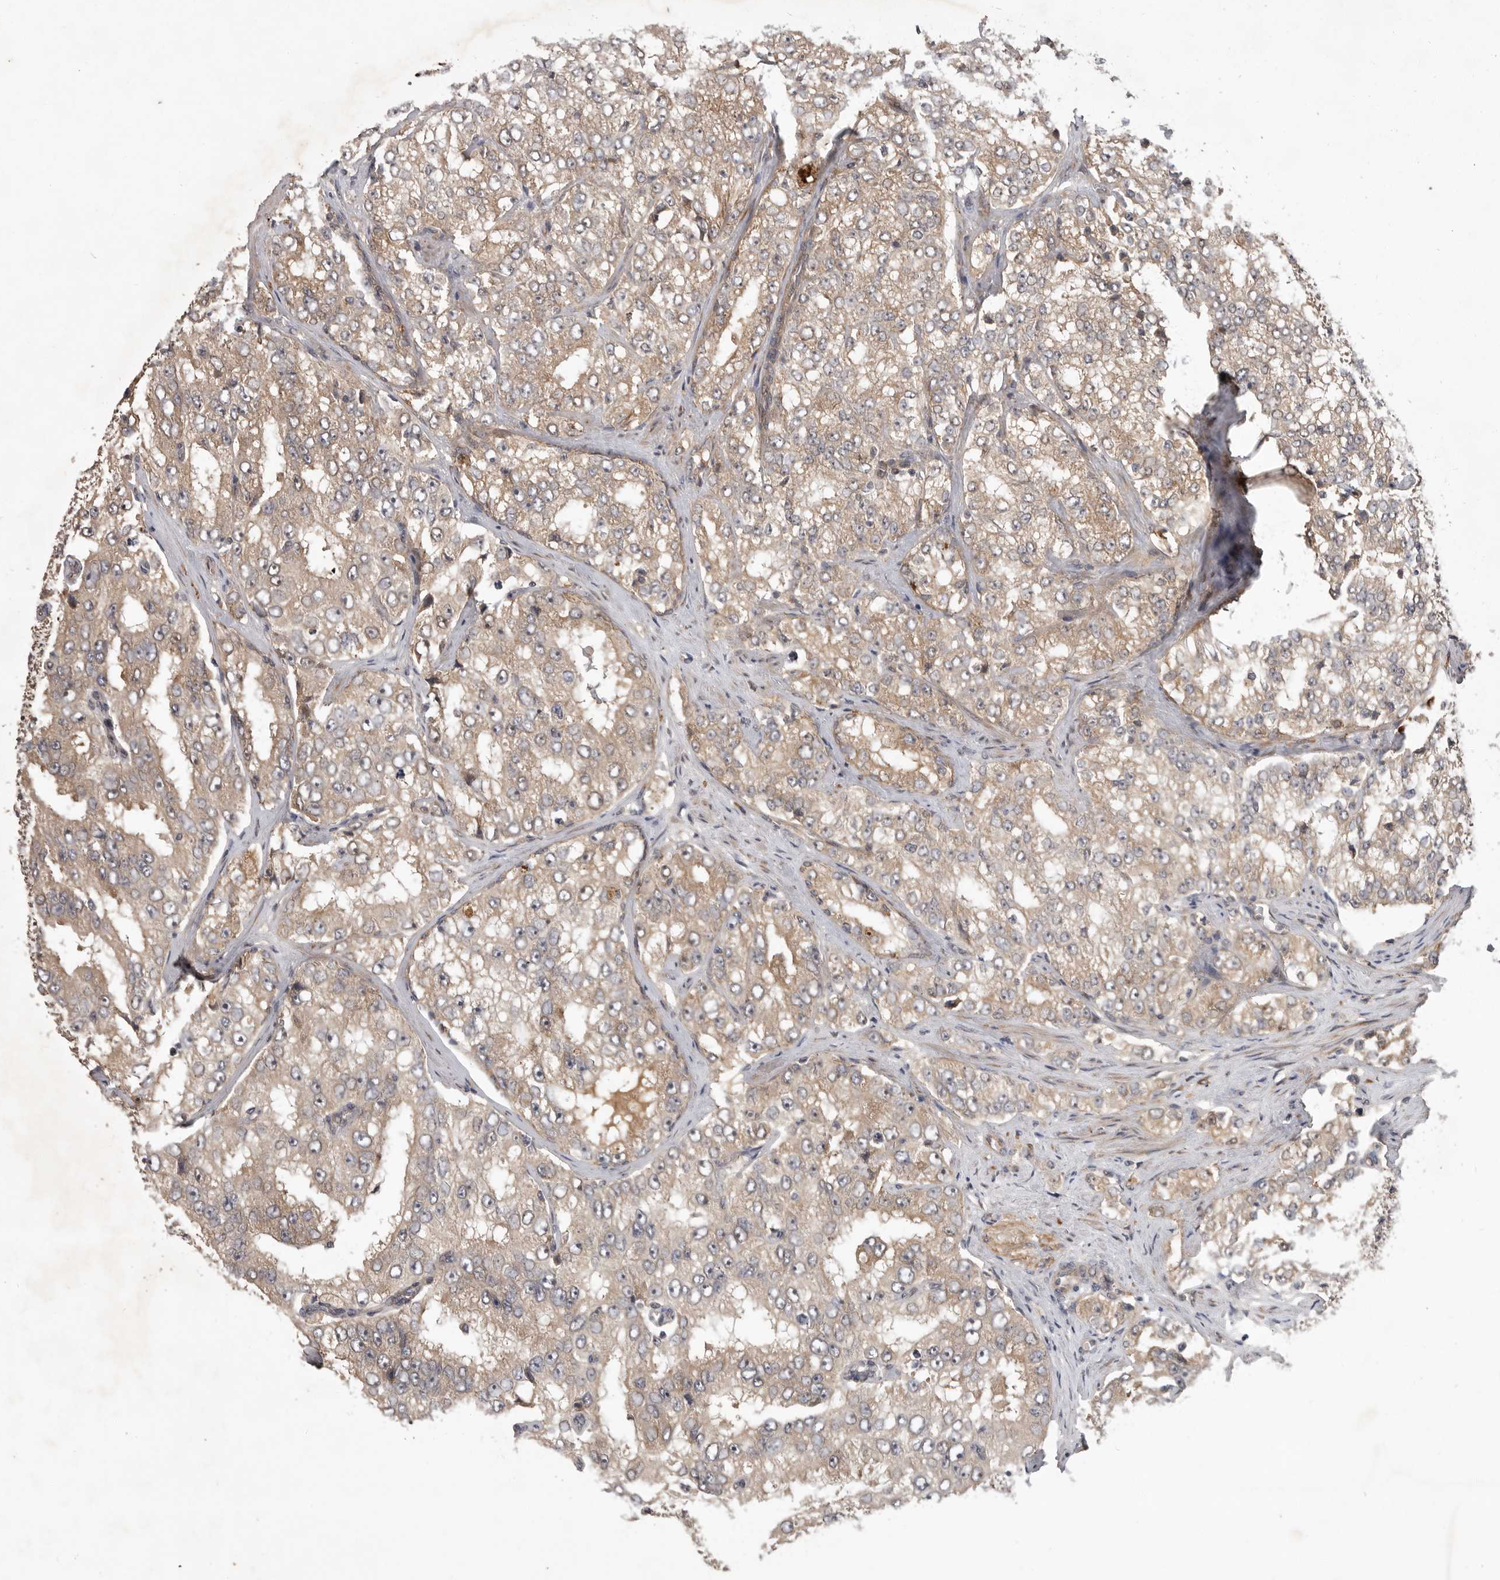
{"staining": {"intensity": "moderate", "quantity": ">75%", "location": "cytoplasmic/membranous"}, "tissue": "prostate cancer", "cell_type": "Tumor cells", "image_type": "cancer", "snomed": [{"axis": "morphology", "description": "Adenocarcinoma, High grade"}, {"axis": "topography", "description": "Prostate"}], "caption": "DAB (3,3'-diaminobenzidine) immunohistochemical staining of prostate cancer exhibits moderate cytoplasmic/membranous protein positivity in about >75% of tumor cells.", "gene": "OSBPL9", "patient": {"sex": "male", "age": 58}}